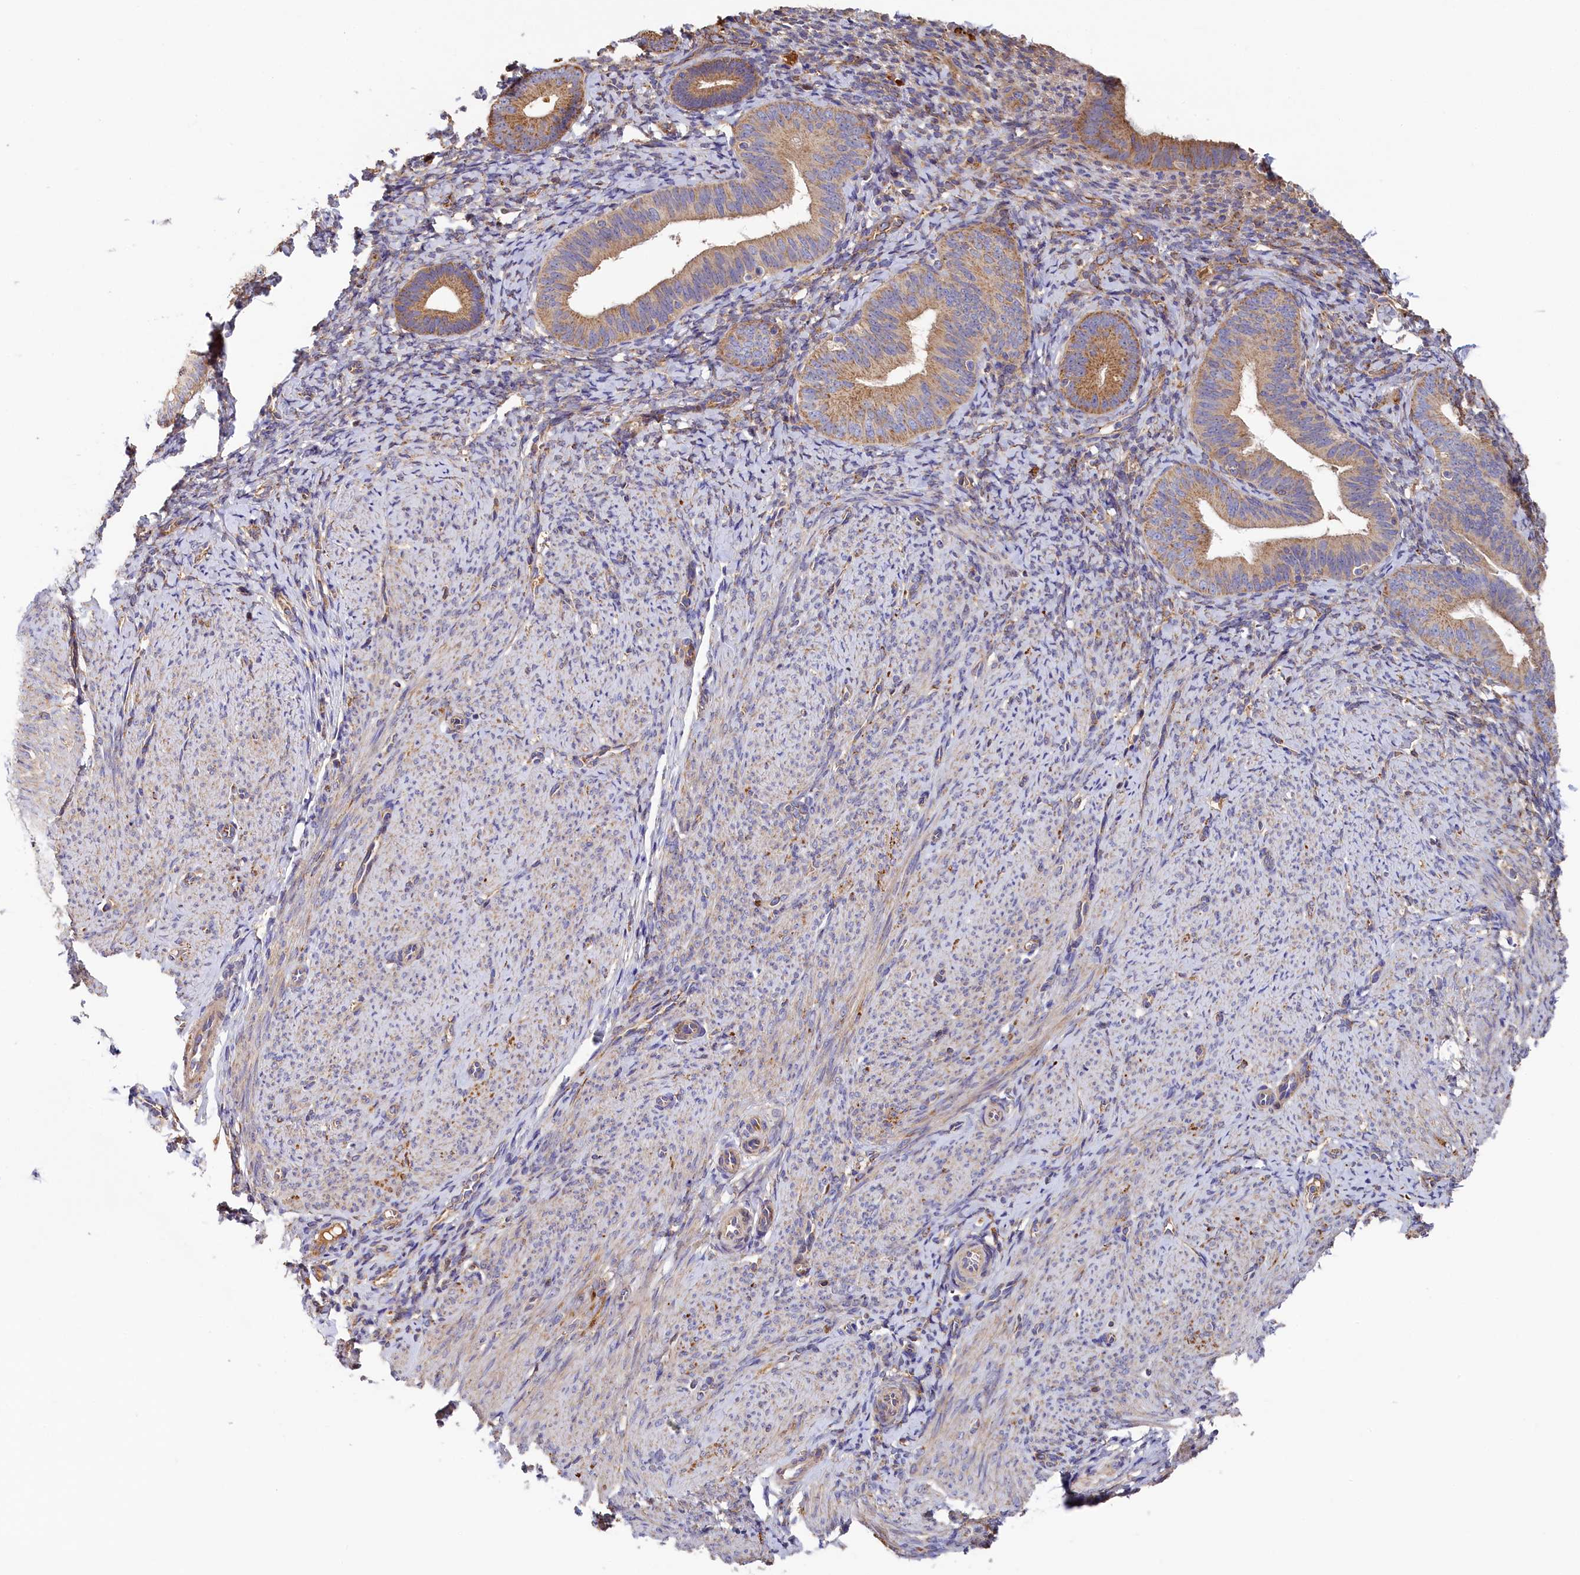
{"staining": {"intensity": "weak", "quantity": "25%-75%", "location": "cytoplasmic/membranous"}, "tissue": "endometrium", "cell_type": "Cells in endometrial stroma", "image_type": "normal", "snomed": [{"axis": "morphology", "description": "Normal tissue, NOS"}, {"axis": "topography", "description": "Endometrium"}], "caption": "Immunohistochemical staining of normal endometrium shows weak cytoplasmic/membranous protein staining in about 25%-75% of cells in endometrial stroma.", "gene": "SEC31B", "patient": {"sex": "female", "age": 65}}